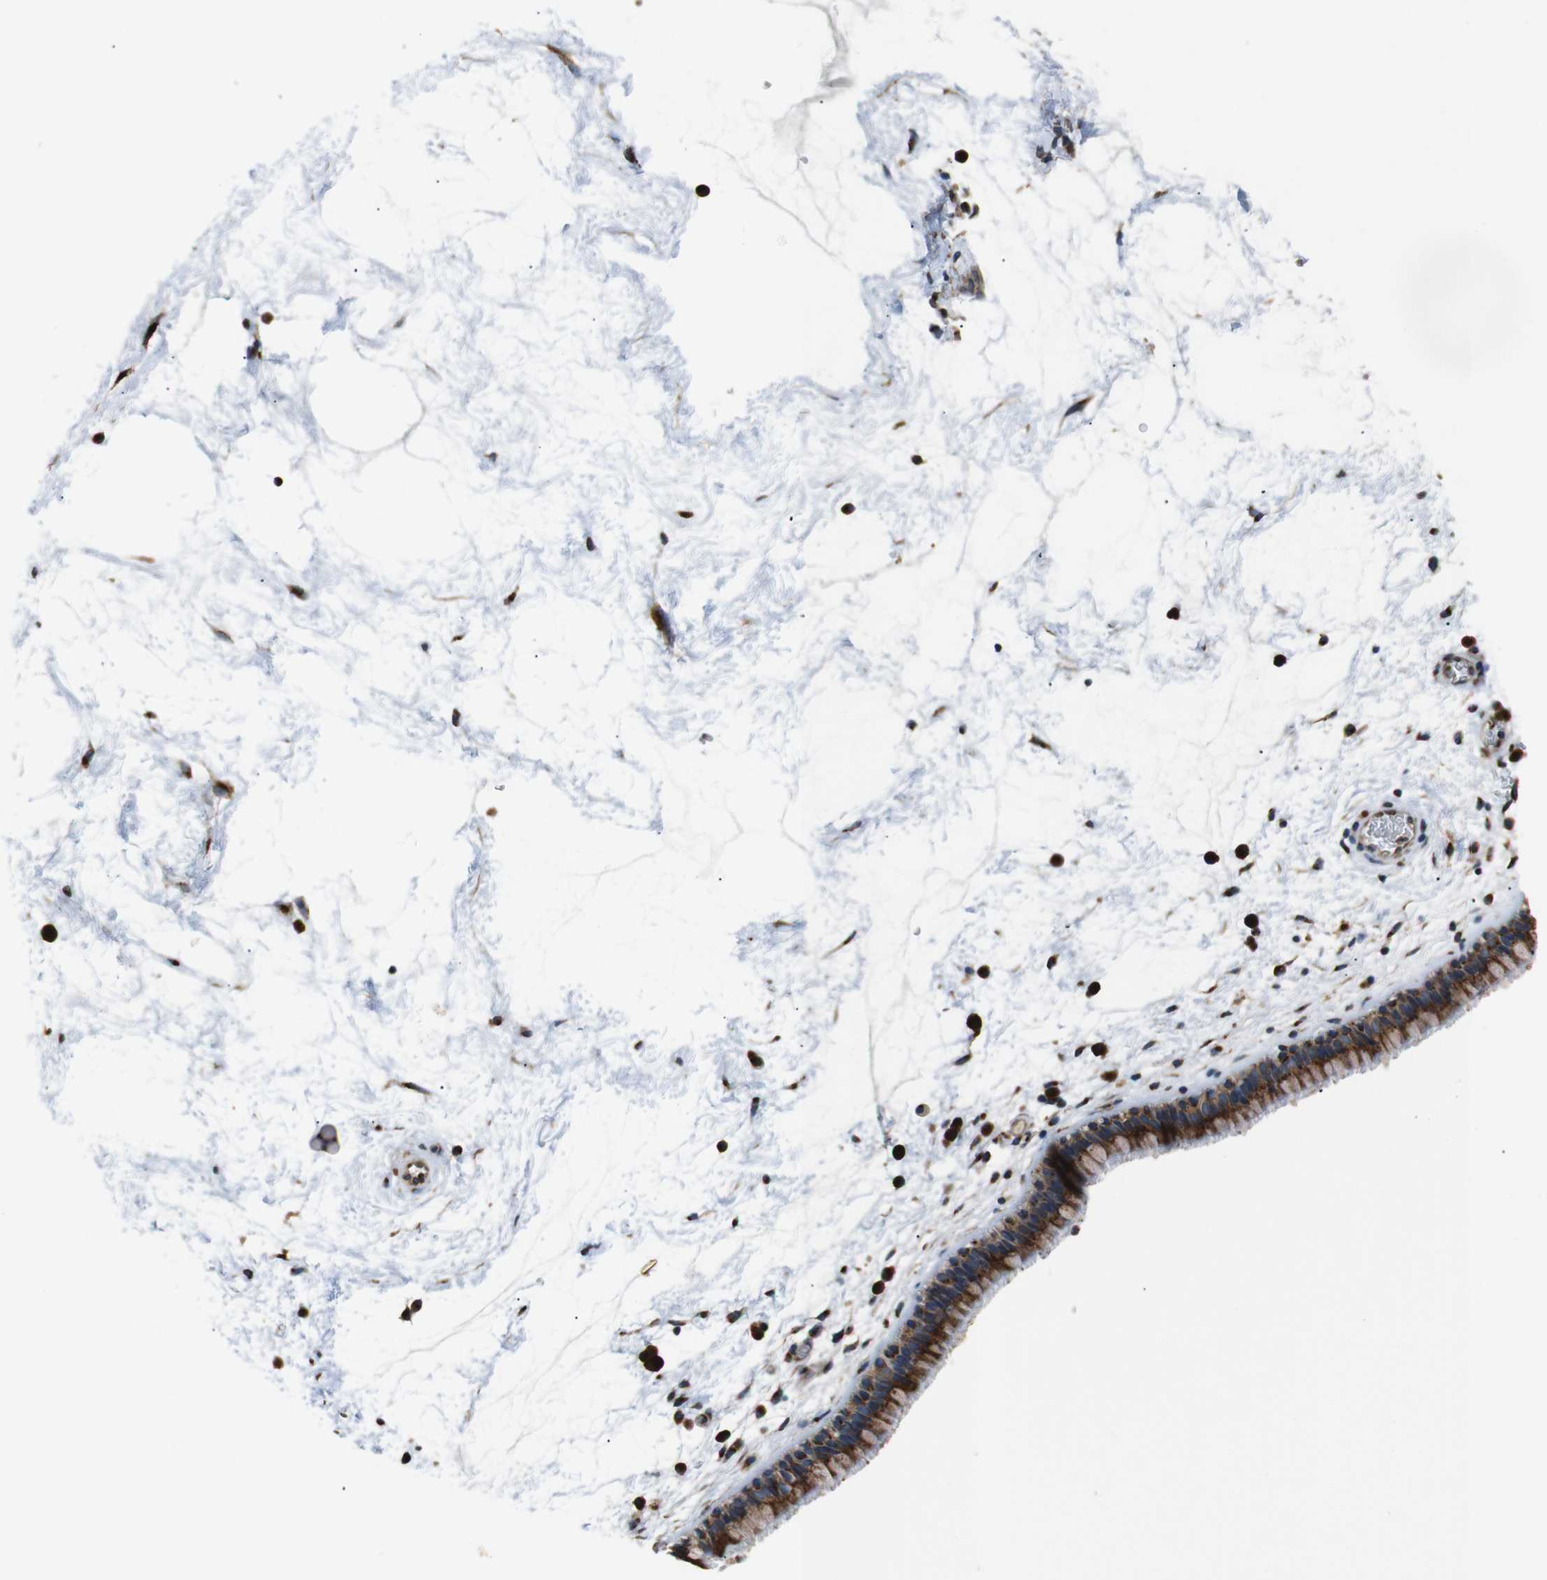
{"staining": {"intensity": "strong", "quantity": ">75%", "location": "cytoplasmic/membranous"}, "tissue": "nasopharynx", "cell_type": "Respiratory epithelial cells", "image_type": "normal", "snomed": [{"axis": "morphology", "description": "Normal tissue, NOS"}, {"axis": "morphology", "description": "Inflammation, NOS"}, {"axis": "topography", "description": "Nasopharynx"}], "caption": "A high amount of strong cytoplasmic/membranous expression is appreciated in approximately >75% of respiratory epithelial cells in normal nasopharynx. The staining was performed using DAB (3,3'-diaminobenzidine), with brown indicating positive protein expression. Nuclei are stained blue with hematoxylin.", "gene": "TMED2", "patient": {"sex": "male", "age": 48}}